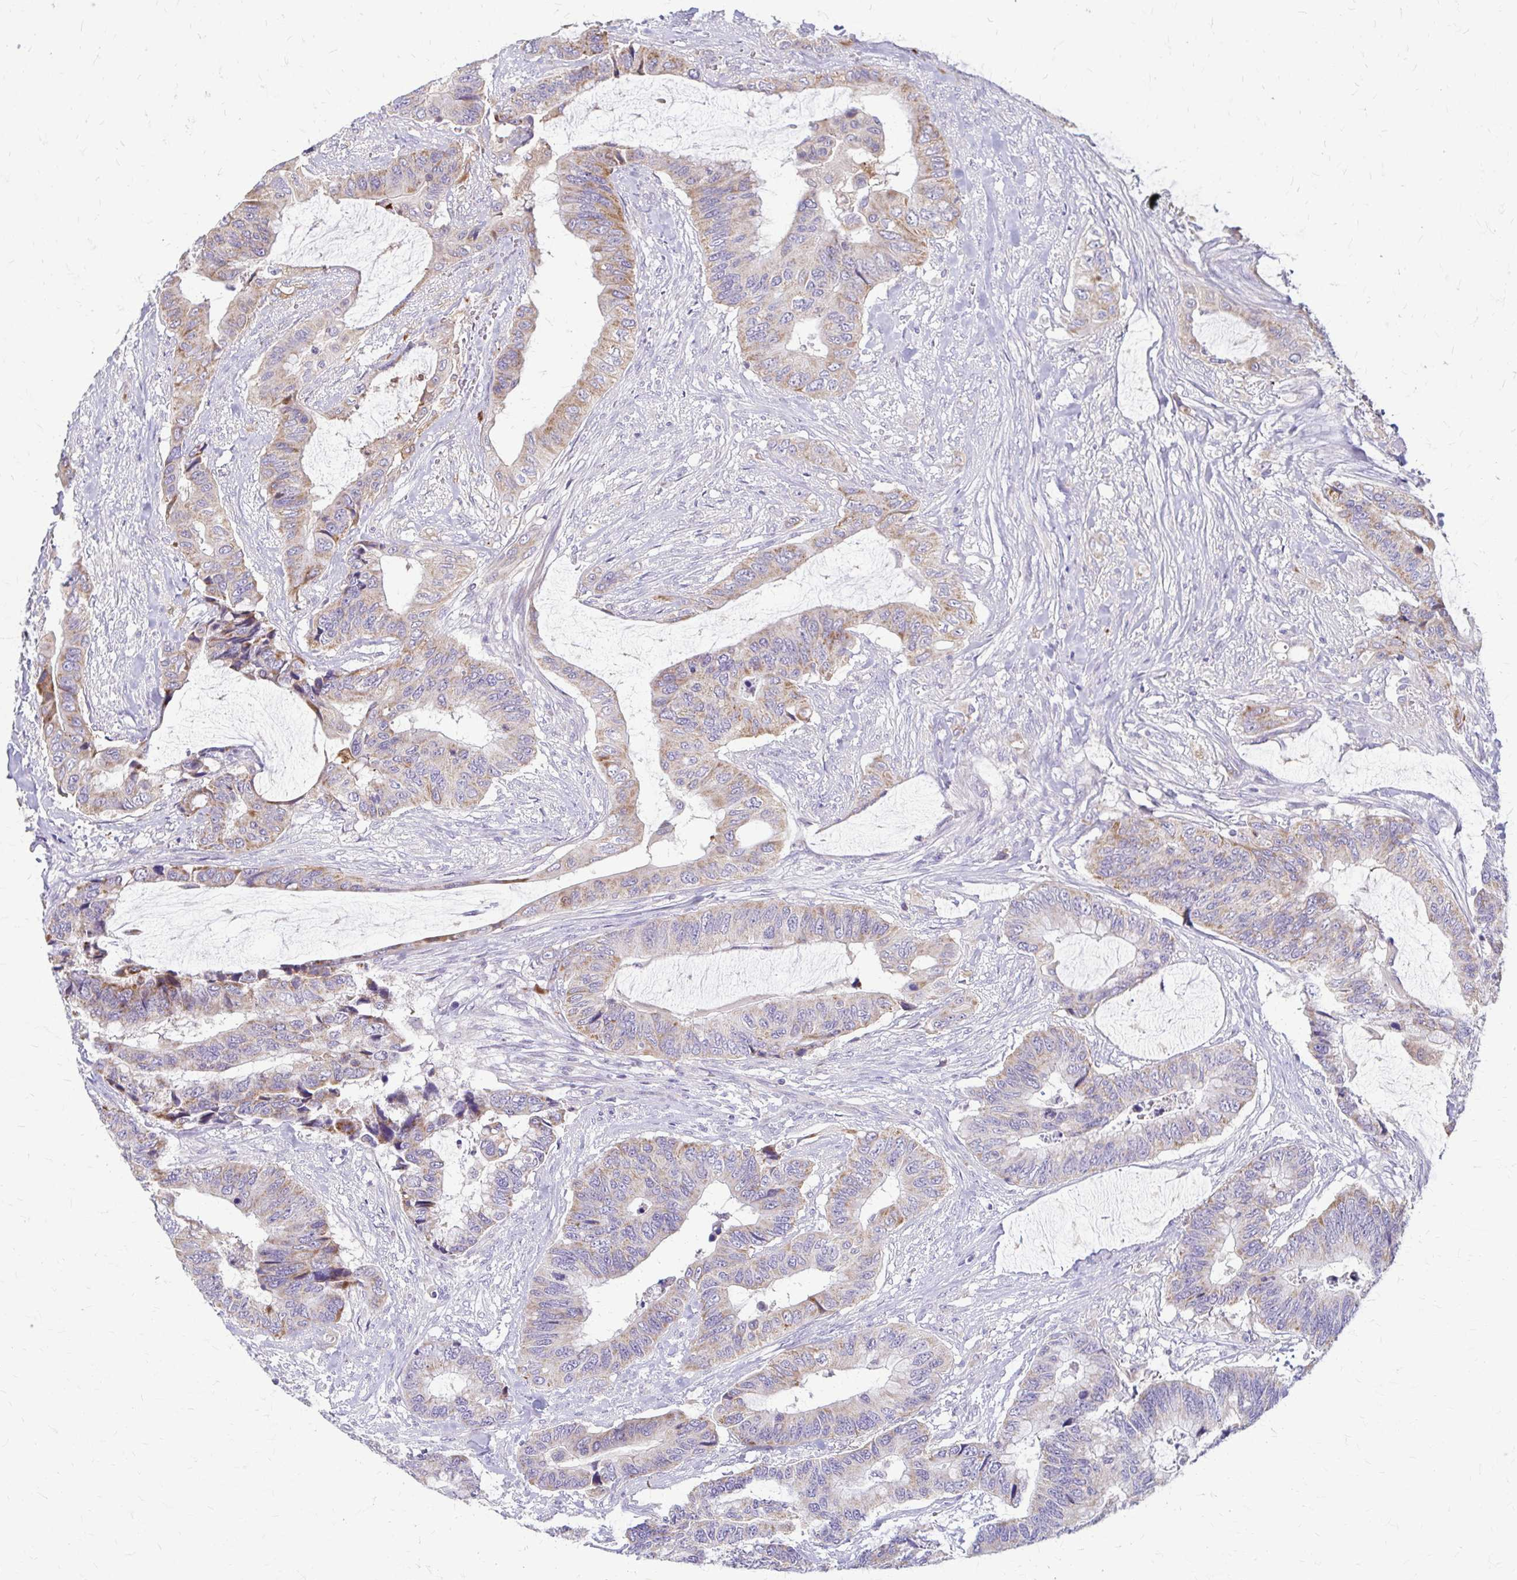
{"staining": {"intensity": "weak", "quantity": "25%-75%", "location": "cytoplasmic/membranous"}, "tissue": "colorectal cancer", "cell_type": "Tumor cells", "image_type": "cancer", "snomed": [{"axis": "morphology", "description": "Adenocarcinoma, NOS"}, {"axis": "topography", "description": "Rectum"}], "caption": "The photomicrograph shows immunohistochemical staining of colorectal cancer. There is weak cytoplasmic/membranous staining is present in approximately 25%-75% of tumor cells. The protein of interest is shown in brown color, while the nuclei are stained blue.", "gene": "SAMD13", "patient": {"sex": "female", "age": 59}}